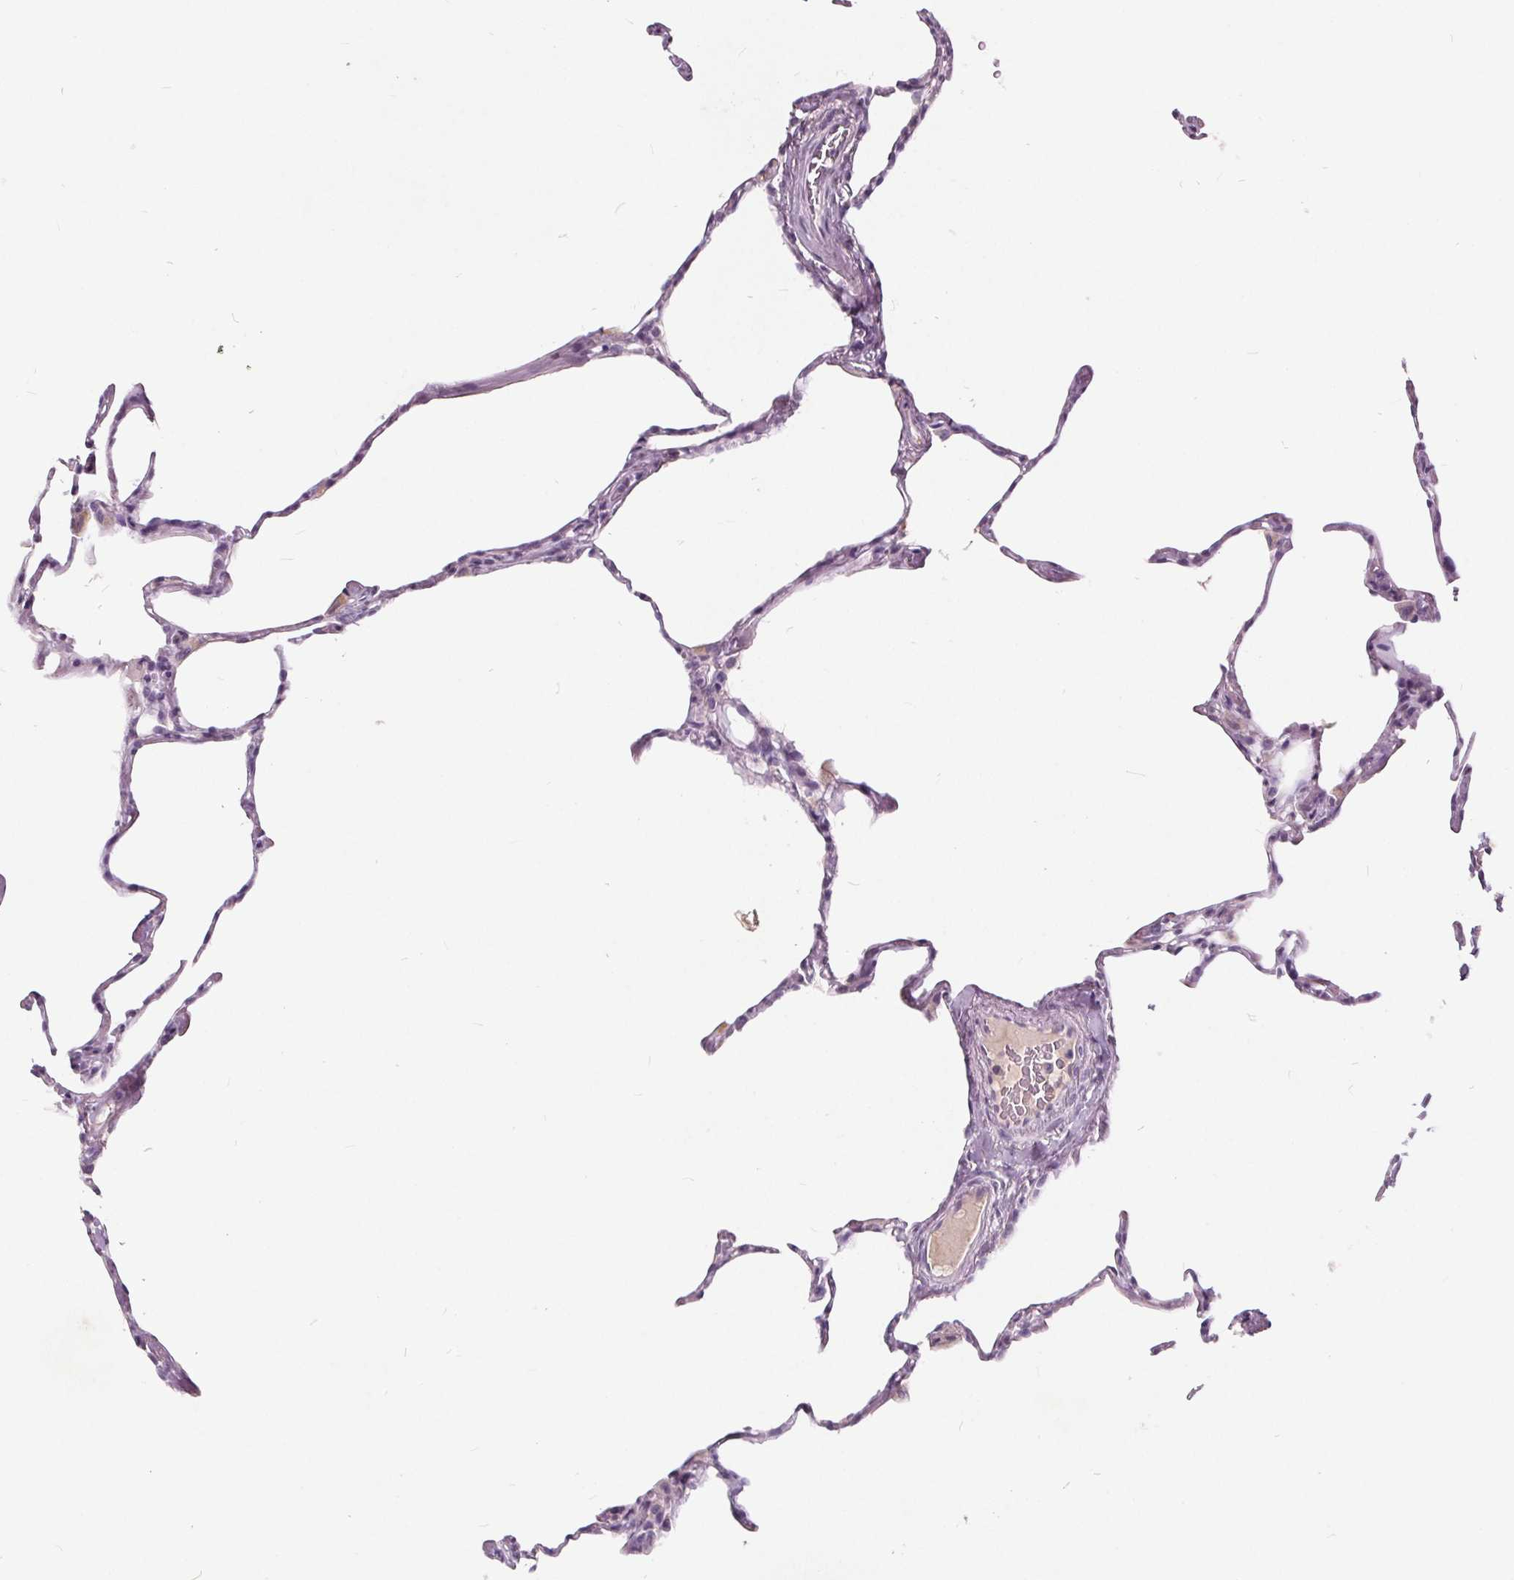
{"staining": {"intensity": "negative", "quantity": "none", "location": "none"}, "tissue": "lung", "cell_type": "Alveolar cells", "image_type": "normal", "snomed": [{"axis": "morphology", "description": "Normal tissue, NOS"}, {"axis": "topography", "description": "Lung"}], "caption": "A histopathology image of lung stained for a protein displays no brown staining in alveolar cells. The staining is performed using DAB brown chromogen with nuclei counter-stained in using hematoxylin.", "gene": "PLA2G2E", "patient": {"sex": "male", "age": 65}}